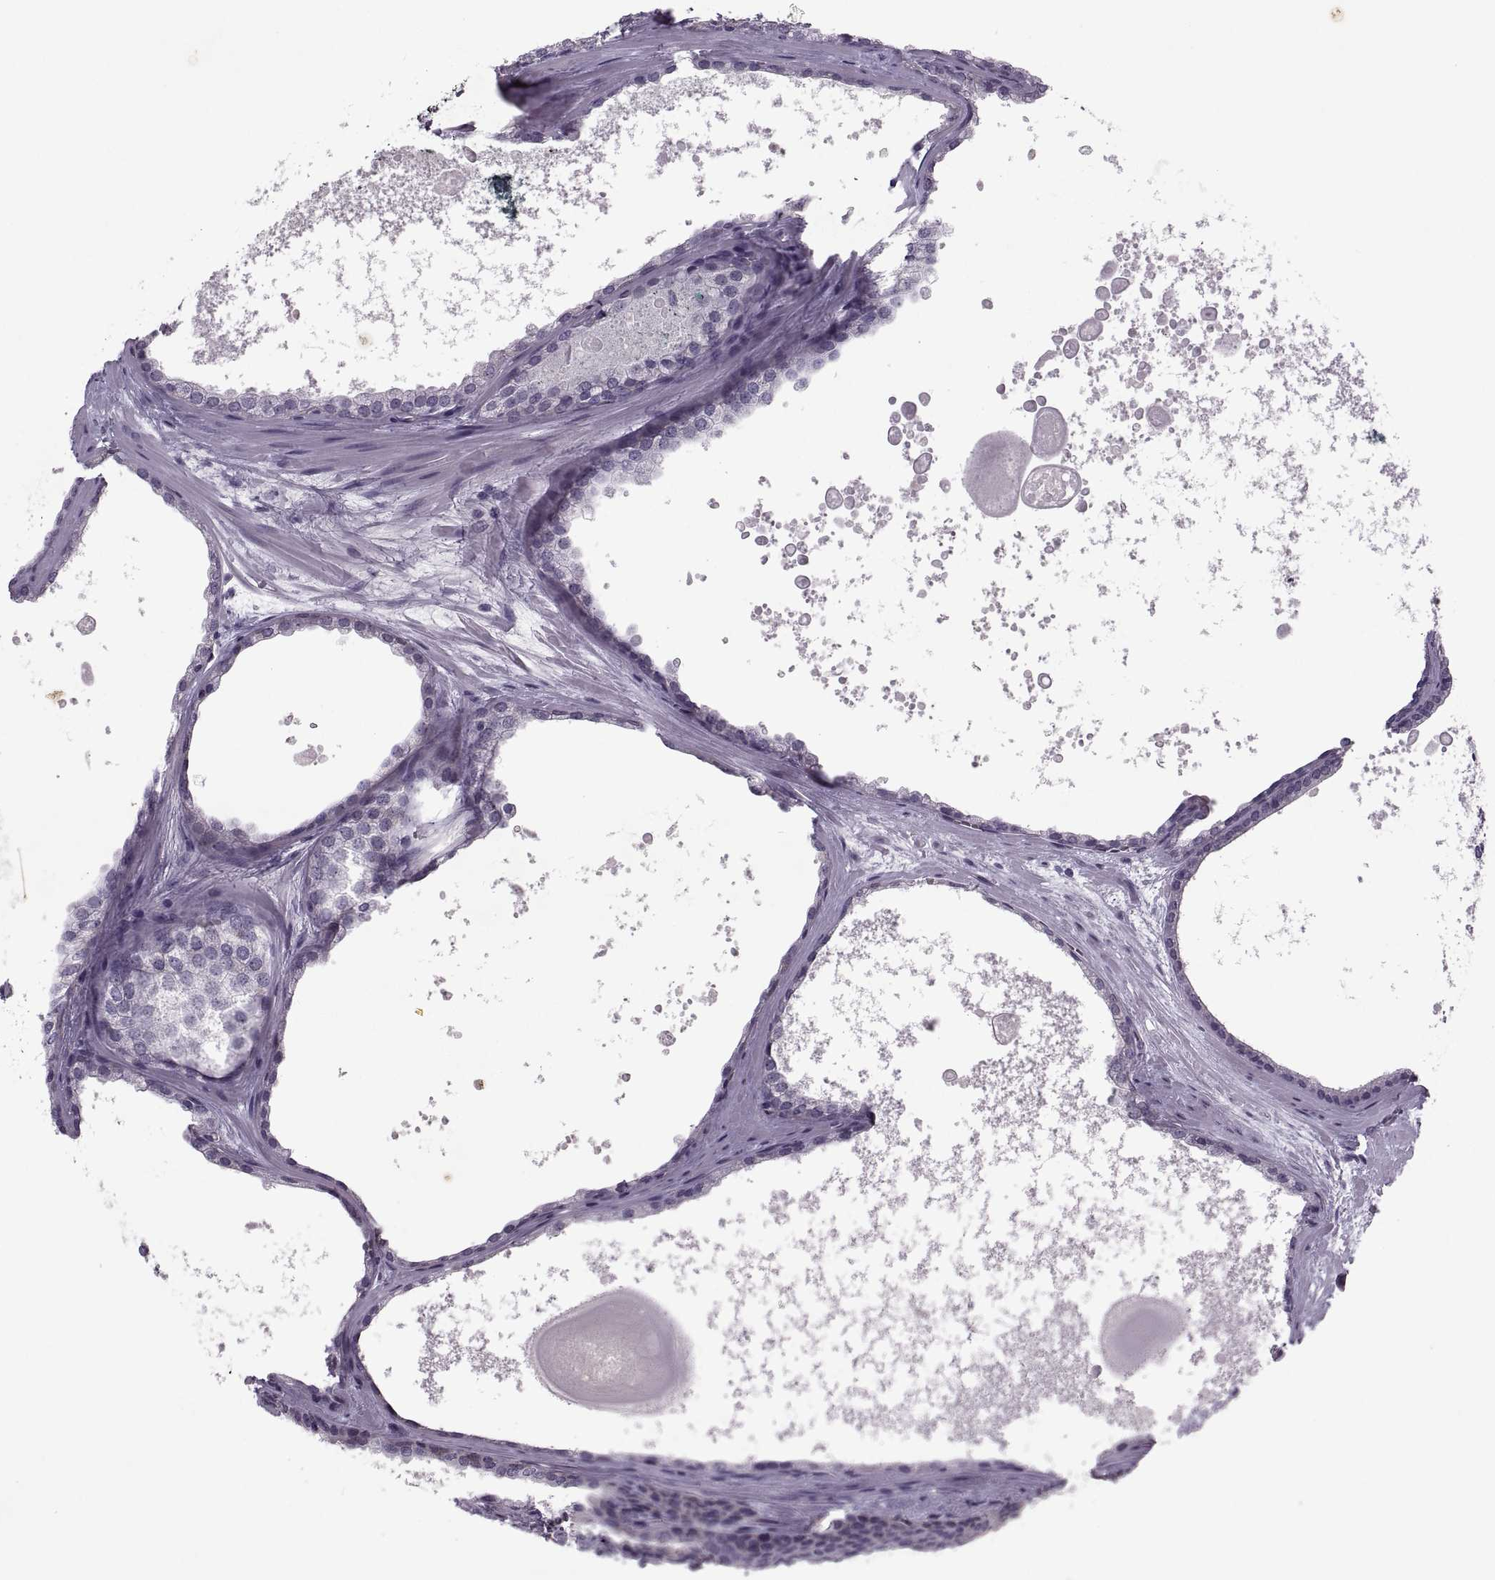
{"staining": {"intensity": "negative", "quantity": "none", "location": "none"}, "tissue": "prostate cancer", "cell_type": "Tumor cells", "image_type": "cancer", "snomed": [{"axis": "morphology", "description": "Adenocarcinoma, Low grade"}, {"axis": "topography", "description": "Prostate"}], "caption": "IHC micrograph of neoplastic tissue: human prostate adenocarcinoma (low-grade) stained with DAB (3,3'-diaminobenzidine) demonstrates no significant protein positivity in tumor cells.", "gene": "MGAT4D", "patient": {"sex": "male", "age": 56}}